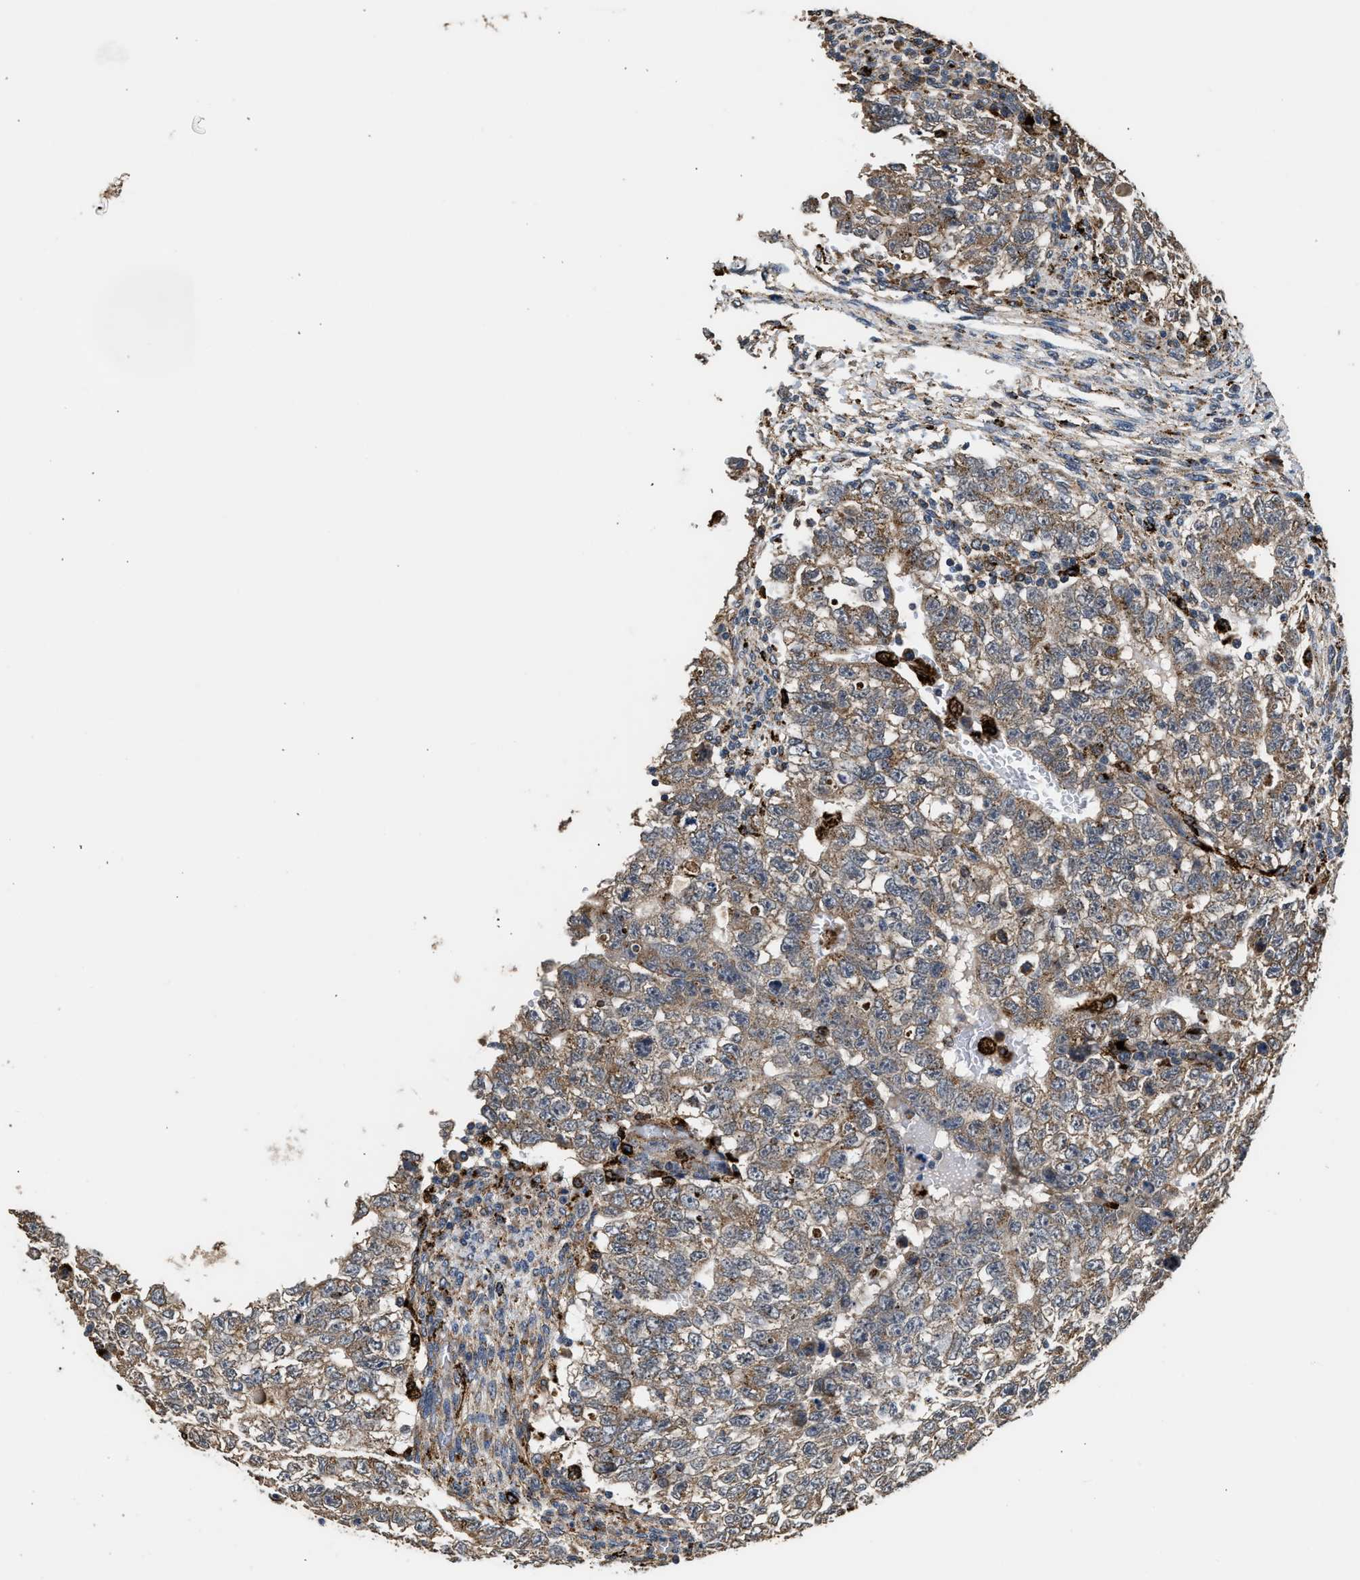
{"staining": {"intensity": "weak", "quantity": ">75%", "location": "cytoplasmic/membranous"}, "tissue": "testis cancer", "cell_type": "Tumor cells", "image_type": "cancer", "snomed": [{"axis": "morphology", "description": "Seminoma, NOS"}, {"axis": "morphology", "description": "Carcinoma, Embryonal, NOS"}, {"axis": "topography", "description": "Testis"}], "caption": "Human testis embryonal carcinoma stained with a protein marker displays weak staining in tumor cells.", "gene": "CTSV", "patient": {"sex": "male", "age": 38}}